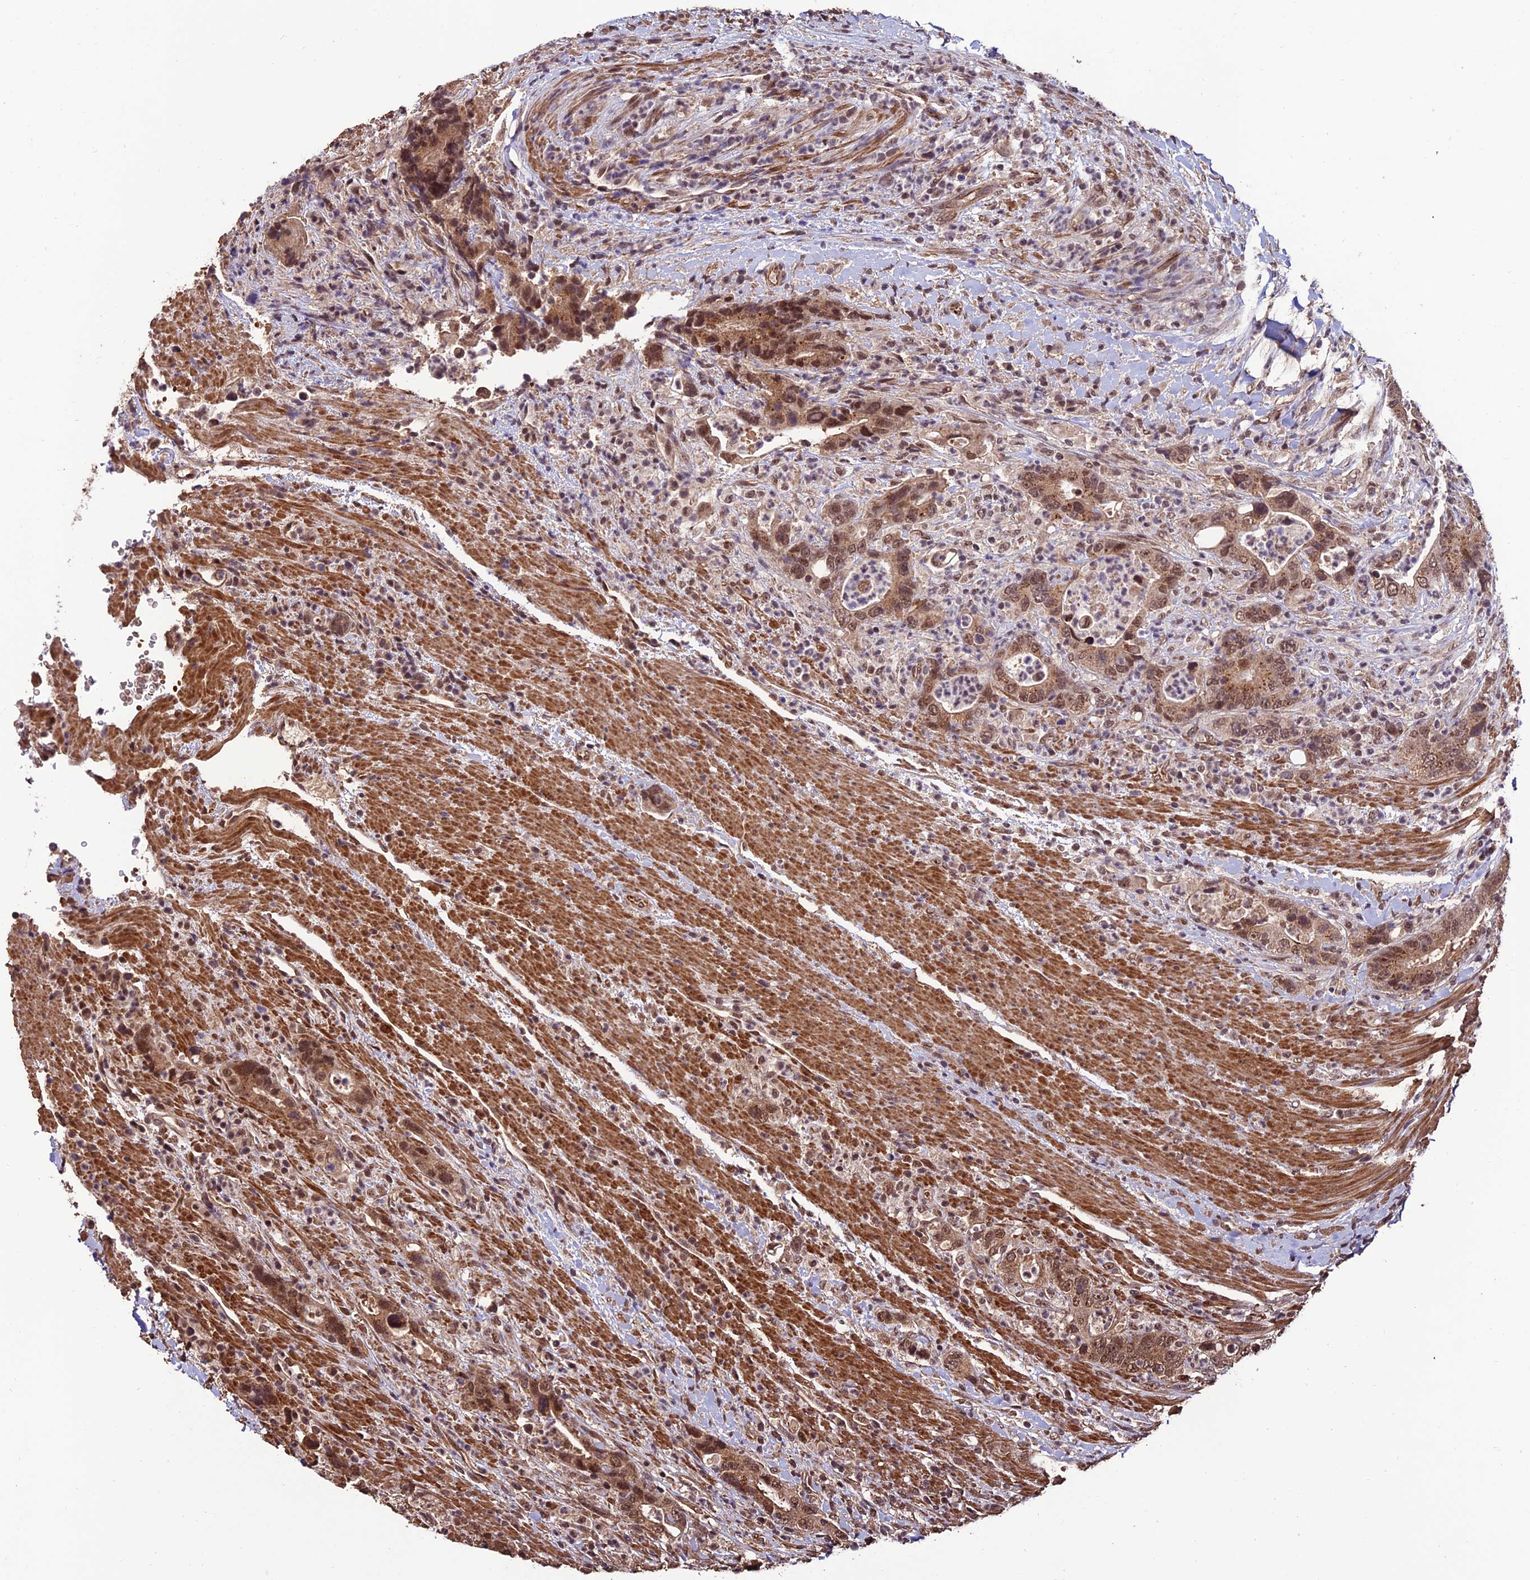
{"staining": {"intensity": "moderate", "quantity": ">75%", "location": "cytoplasmic/membranous,nuclear"}, "tissue": "colorectal cancer", "cell_type": "Tumor cells", "image_type": "cancer", "snomed": [{"axis": "morphology", "description": "Adenocarcinoma, NOS"}, {"axis": "topography", "description": "Colon"}], "caption": "Colorectal cancer tissue exhibits moderate cytoplasmic/membranous and nuclear positivity in approximately >75% of tumor cells, visualized by immunohistochemistry. (DAB IHC with brightfield microscopy, high magnification).", "gene": "CABIN1", "patient": {"sex": "female", "age": 75}}